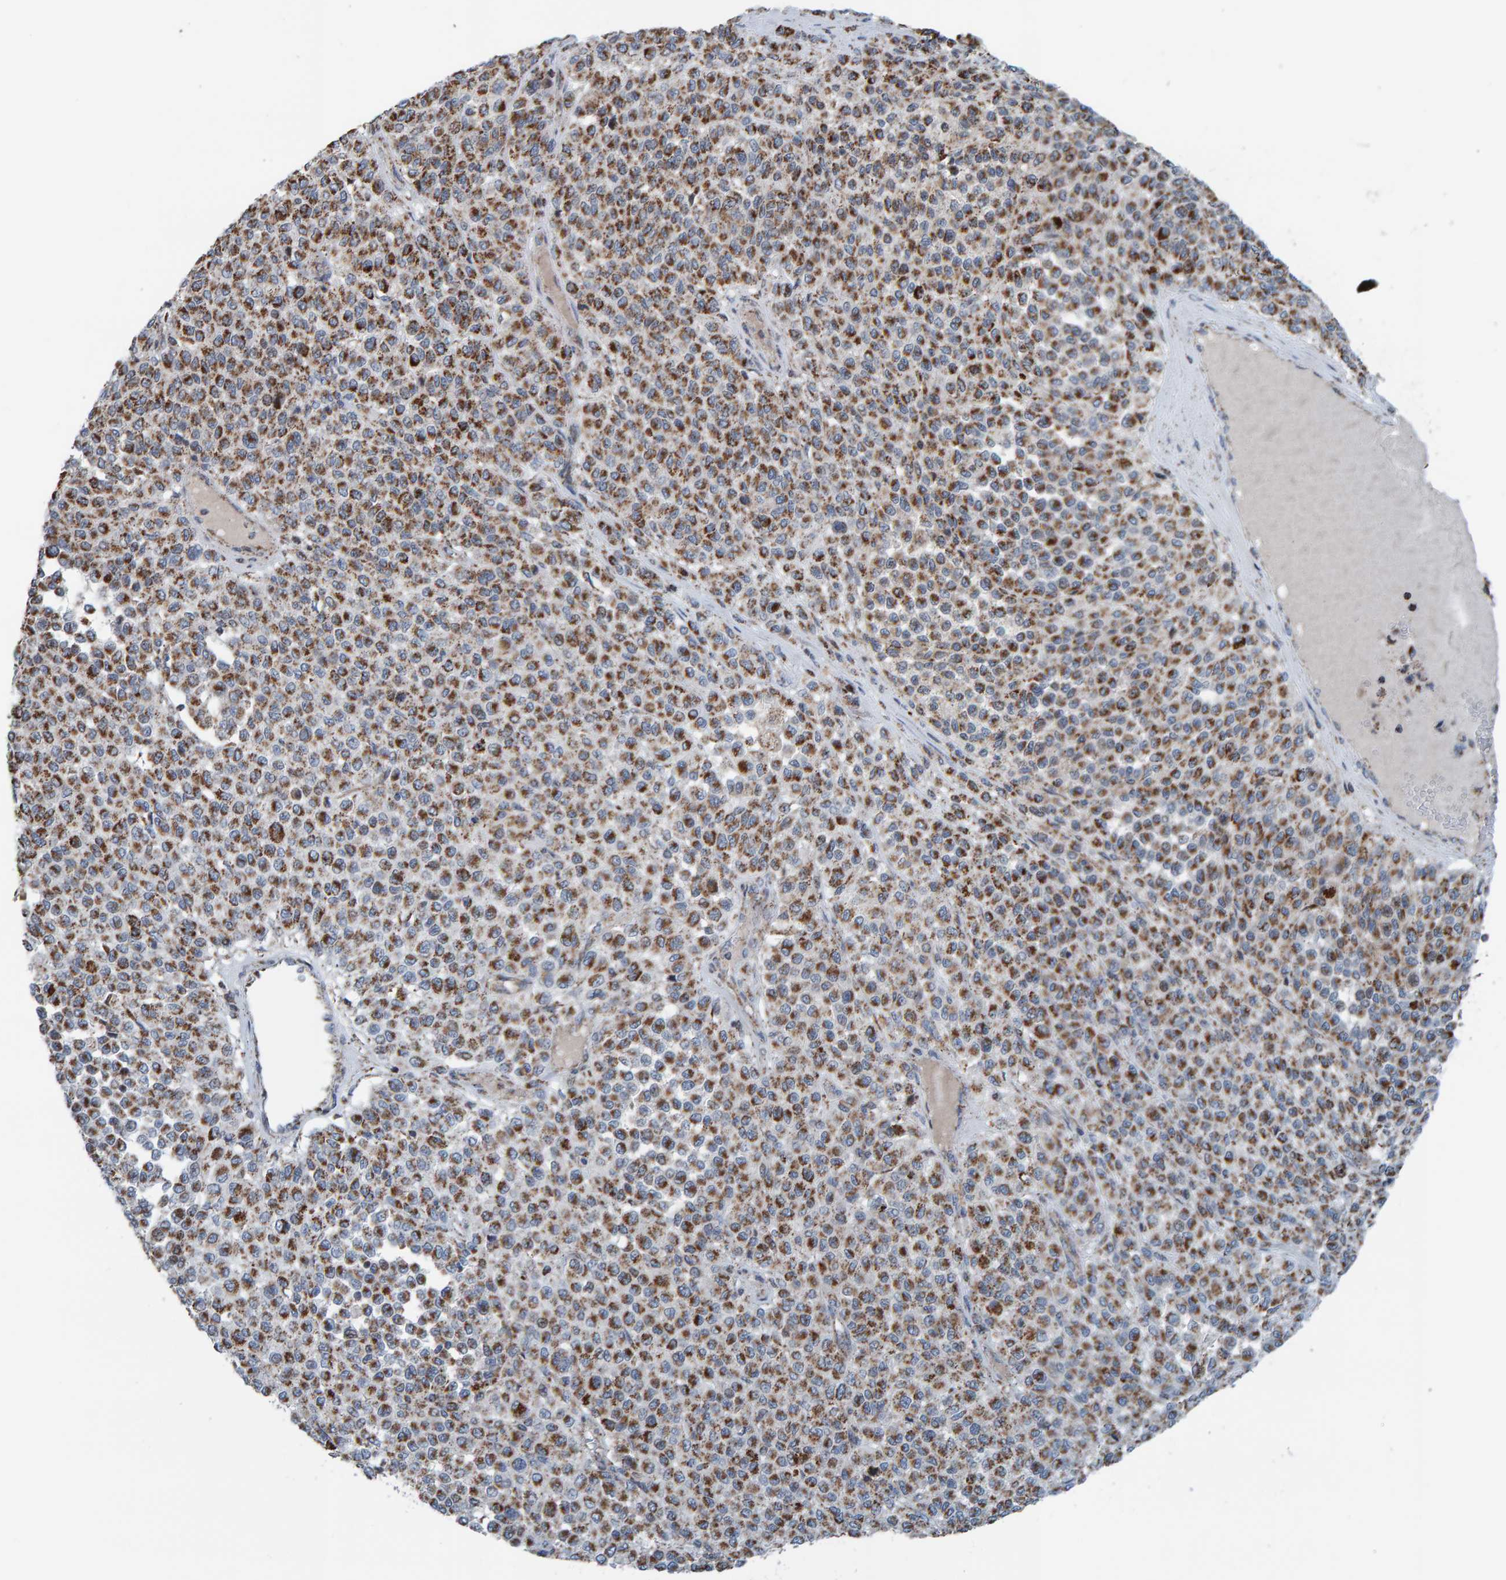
{"staining": {"intensity": "strong", "quantity": "25%-75%", "location": "cytoplasmic/membranous"}, "tissue": "melanoma", "cell_type": "Tumor cells", "image_type": "cancer", "snomed": [{"axis": "morphology", "description": "Malignant melanoma, Metastatic site"}, {"axis": "topography", "description": "Pancreas"}], "caption": "IHC histopathology image of neoplastic tissue: human melanoma stained using immunohistochemistry (IHC) exhibits high levels of strong protein expression localized specifically in the cytoplasmic/membranous of tumor cells, appearing as a cytoplasmic/membranous brown color.", "gene": "ZNF48", "patient": {"sex": "female", "age": 30}}